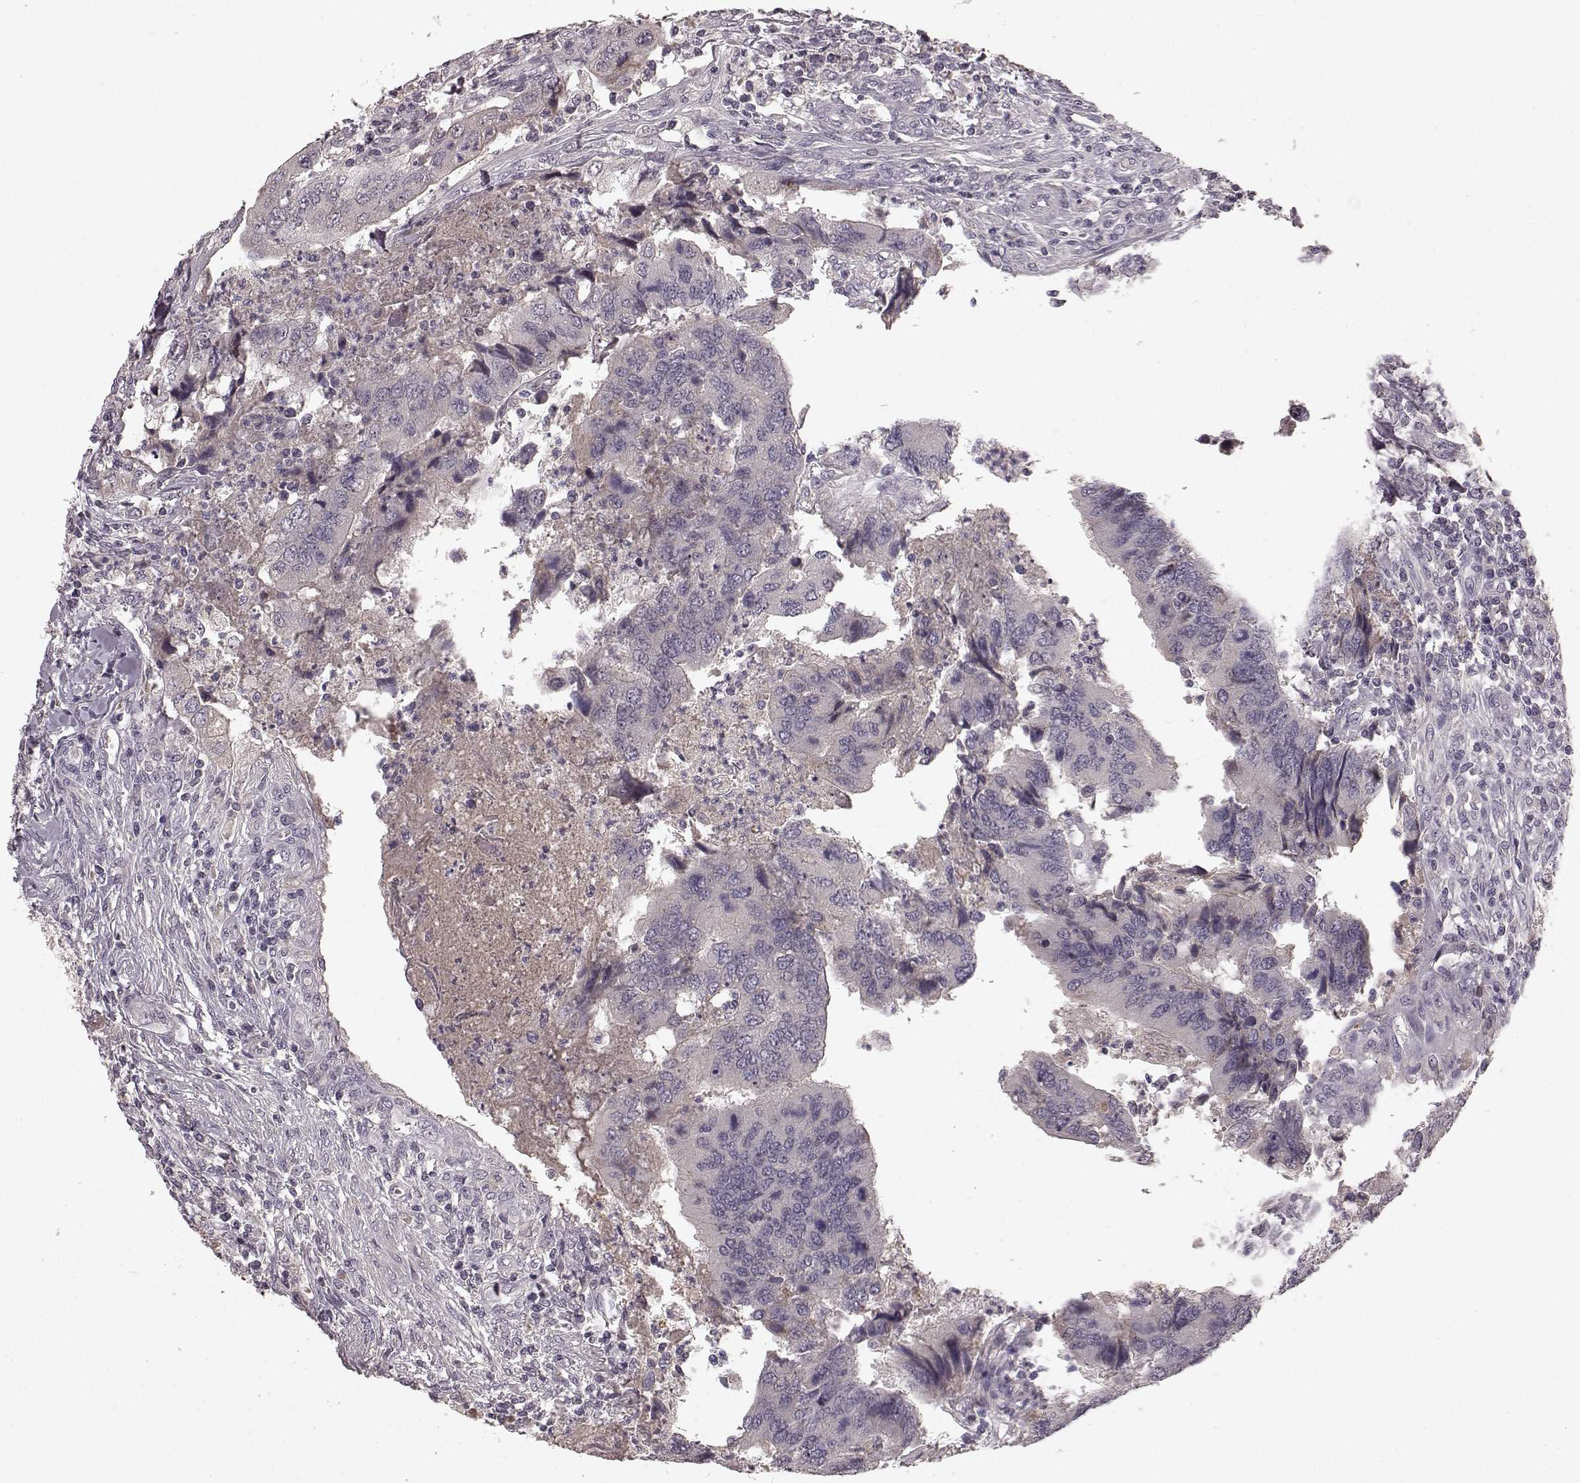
{"staining": {"intensity": "negative", "quantity": "none", "location": "none"}, "tissue": "colorectal cancer", "cell_type": "Tumor cells", "image_type": "cancer", "snomed": [{"axis": "morphology", "description": "Adenocarcinoma, NOS"}, {"axis": "topography", "description": "Colon"}], "caption": "The IHC photomicrograph has no significant positivity in tumor cells of colorectal adenocarcinoma tissue. The staining is performed using DAB brown chromogen with nuclei counter-stained in using hematoxylin.", "gene": "SLC22A18", "patient": {"sex": "female", "age": 67}}